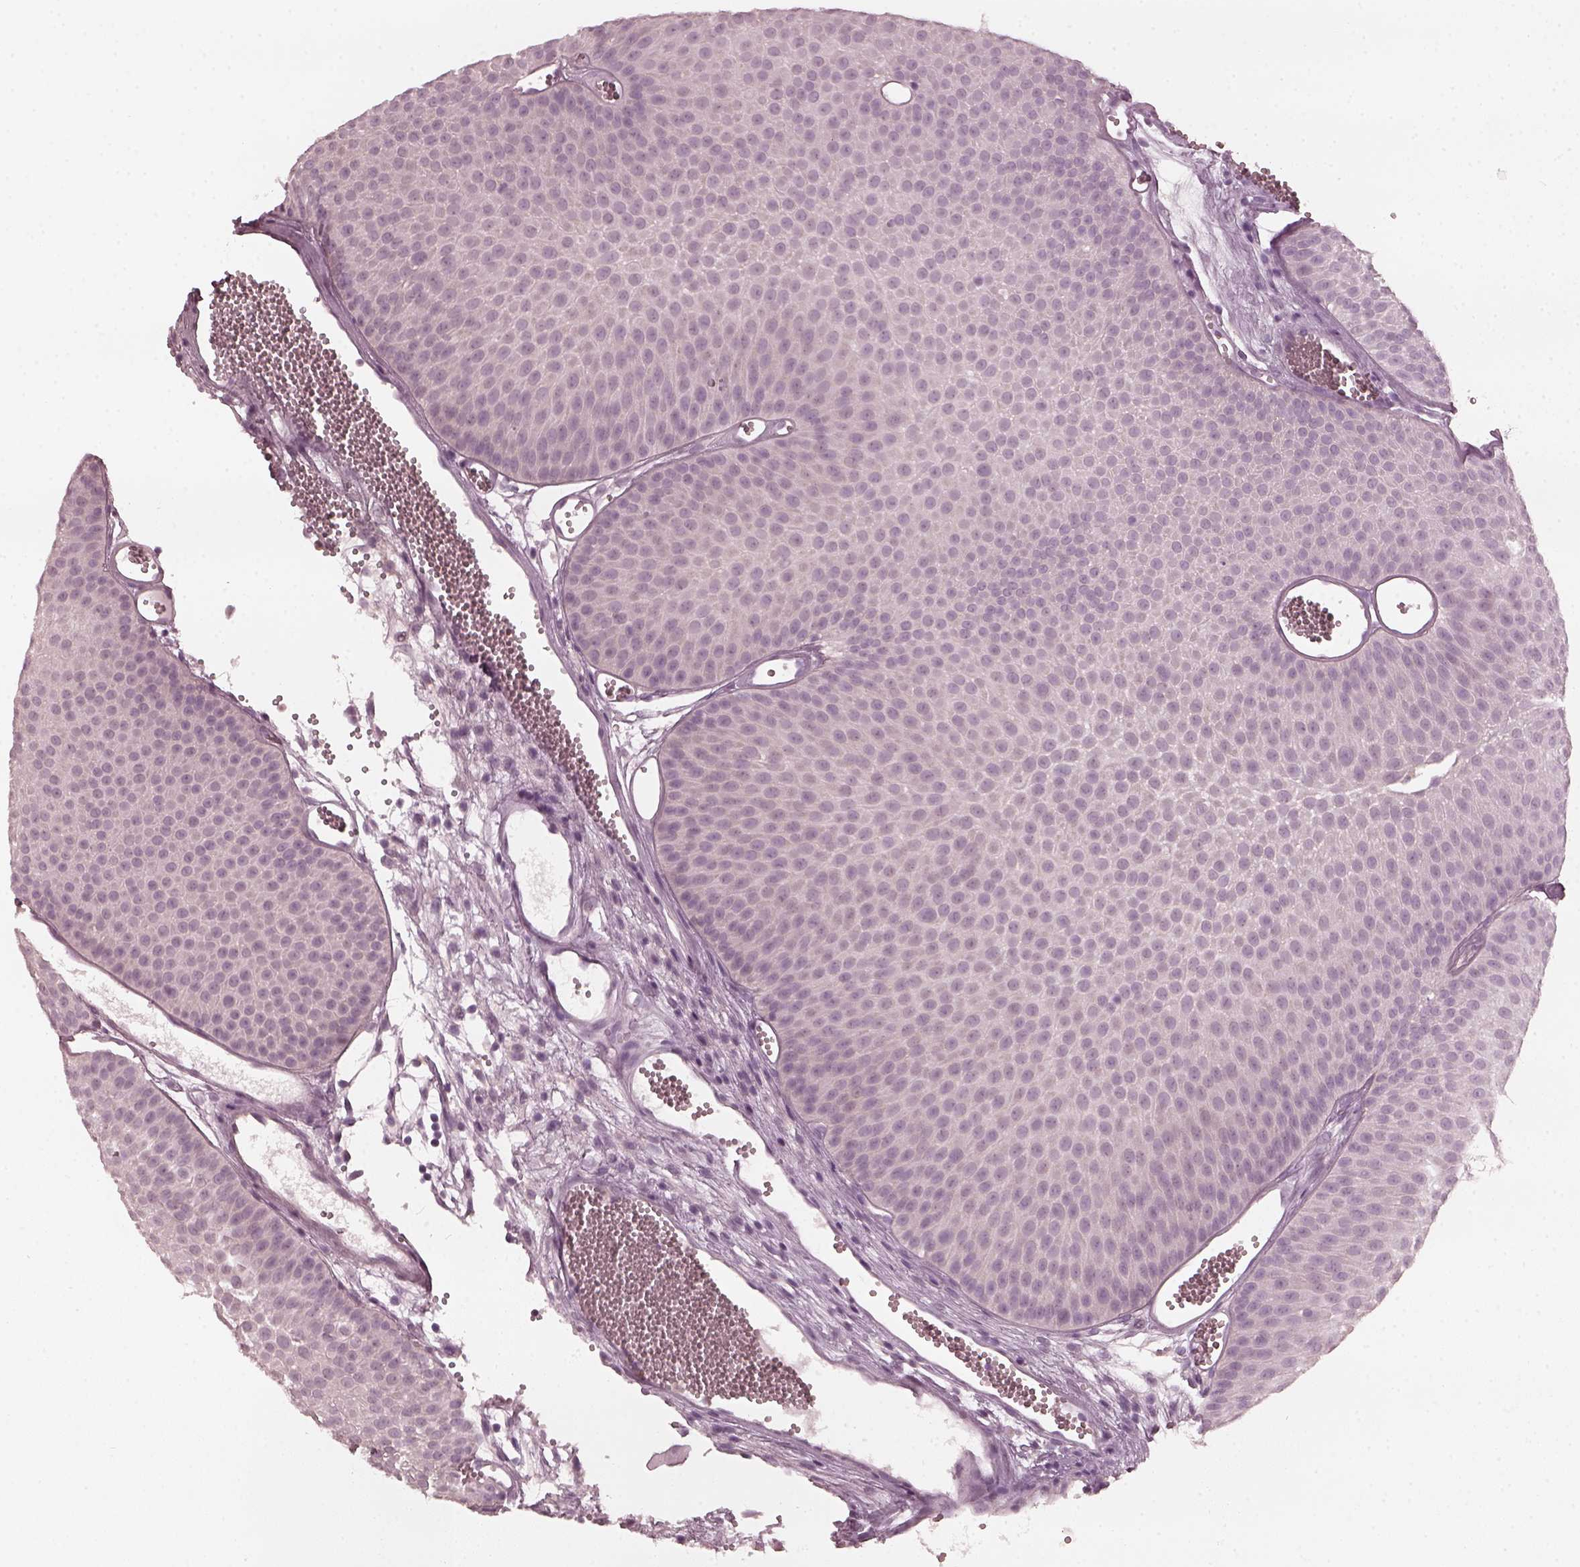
{"staining": {"intensity": "negative", "quantity": "none", "location": "none"}, "tissue": "urothelial cancer", "cell_type": "Tumor cells", "image_type": "cancer", "snomed": [{"axis": "morphology", "description": "Urothelial carcinoma, Low grade"}, {"axis": "topography", "description": "Urinary bladder"}], "caption": "This photomicrograph is of urothelial cancer stained with immunohistochemistry (IHC) to label a protein in brown with the nuclei are counter-stained blue. There is no expression in tumor cells. The staining is performed using DAB (3,3'-diaminobenzidine) brown chromogen with nuclei counter-stained in using hematoxylin.", "gene": "CCDC170", "patient": {"sex": "male", "age": 52}}